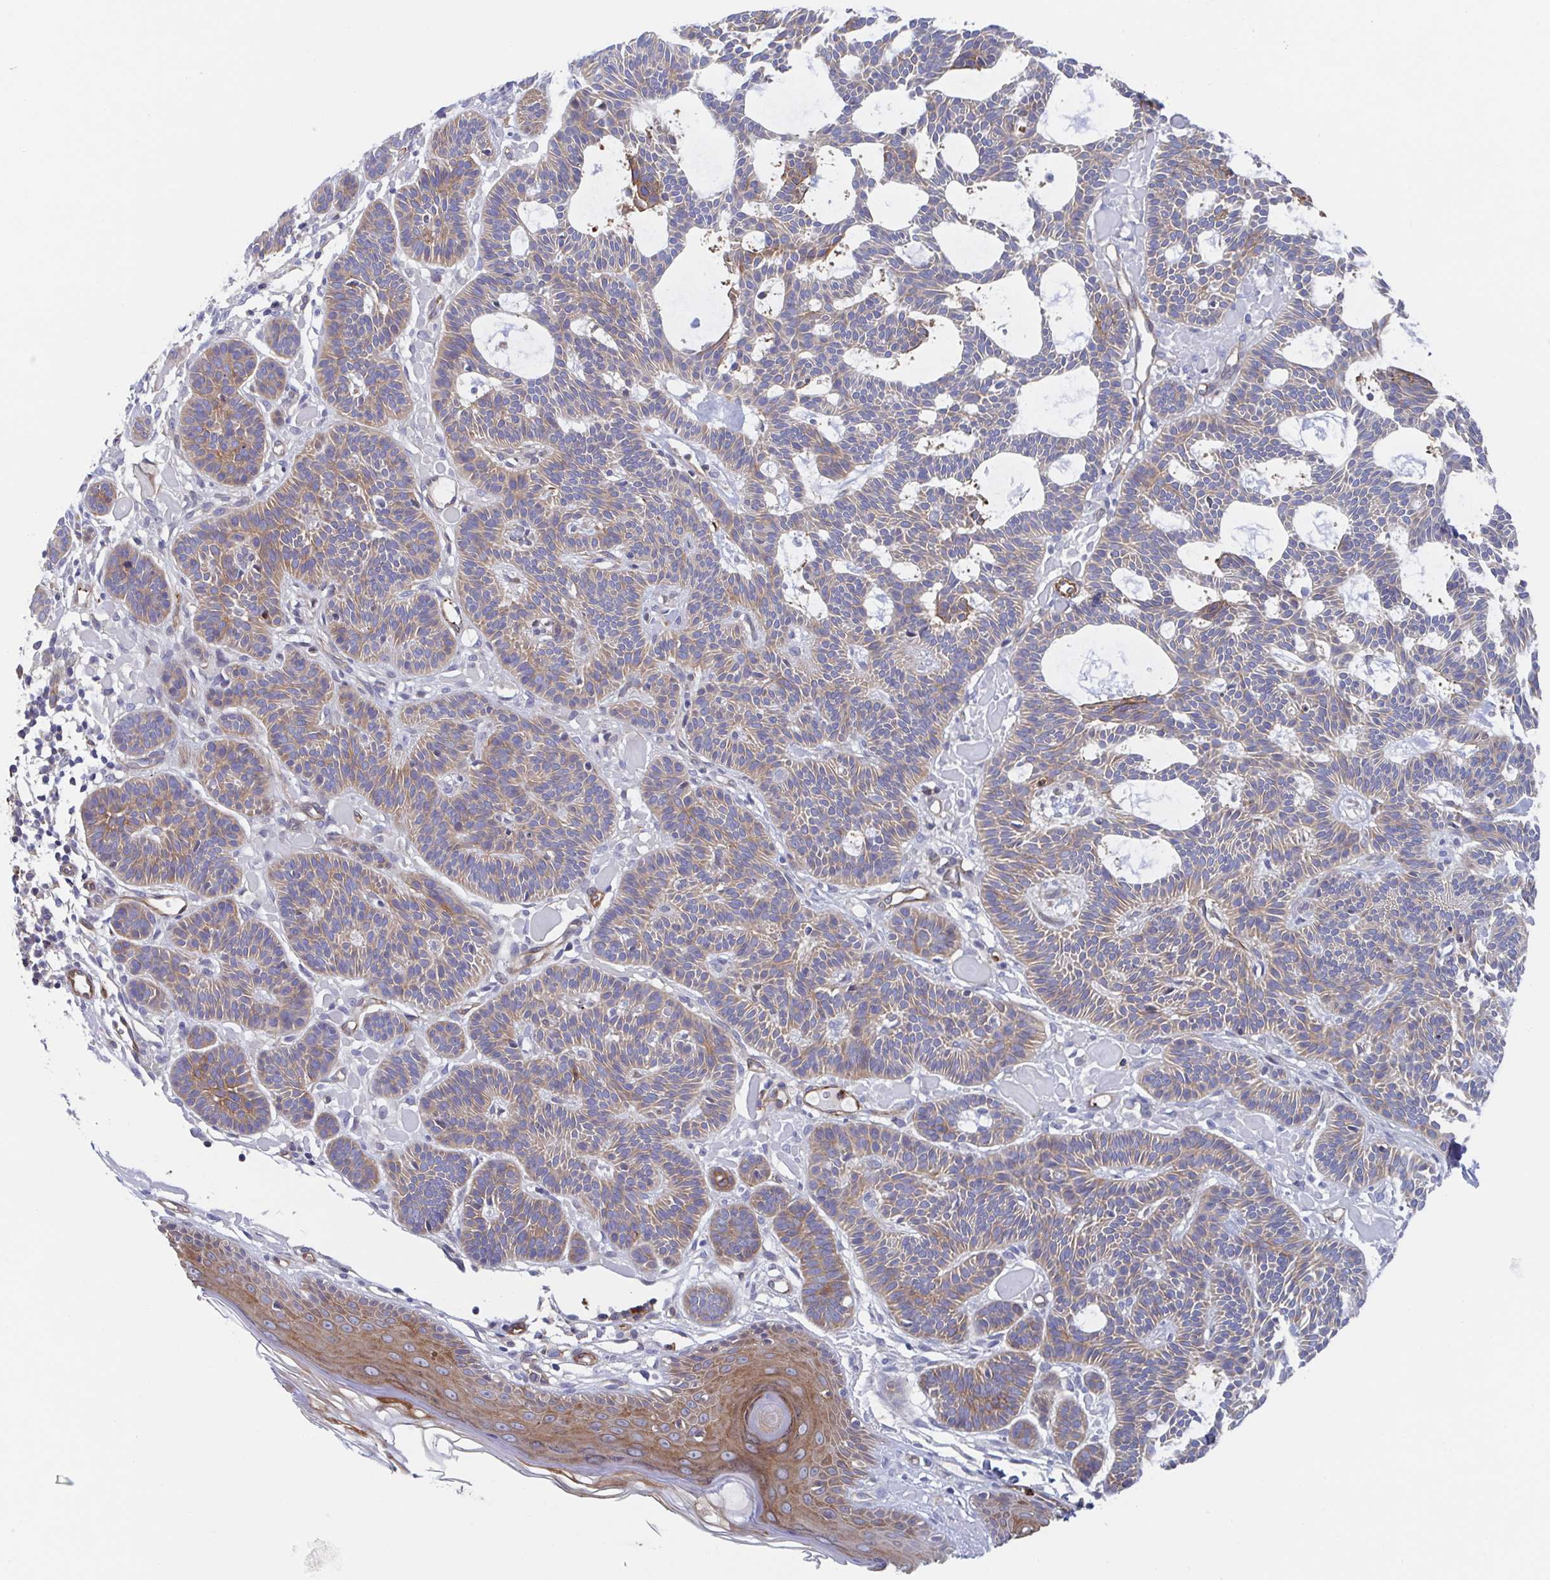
{"staining": {"intensity": "moderate", "quantity": "25%-75%", "location": "cytoplasmic/membranous"}, "tissue": "skin cancer", "cell_type": "Tumor cells", "image_type": "cancer", "snomed": [{"axis": "morphology", "description": "Basal cell carcinoma"}, {"axis": "topography", "description": "Skin"}], "caption": "A brown stain highlights moderate cytoplasmic/membranous expression of a protein in human skin basal cell carcinoma tumor cells. (Stains: DAB (3,3'-diaminobenzidine) in brown, nuclei in blue, Microscopy: brightfield microscopy at high magnification).", "gene": "KLC3", "patient": {"sex": "male", "age": 85}}